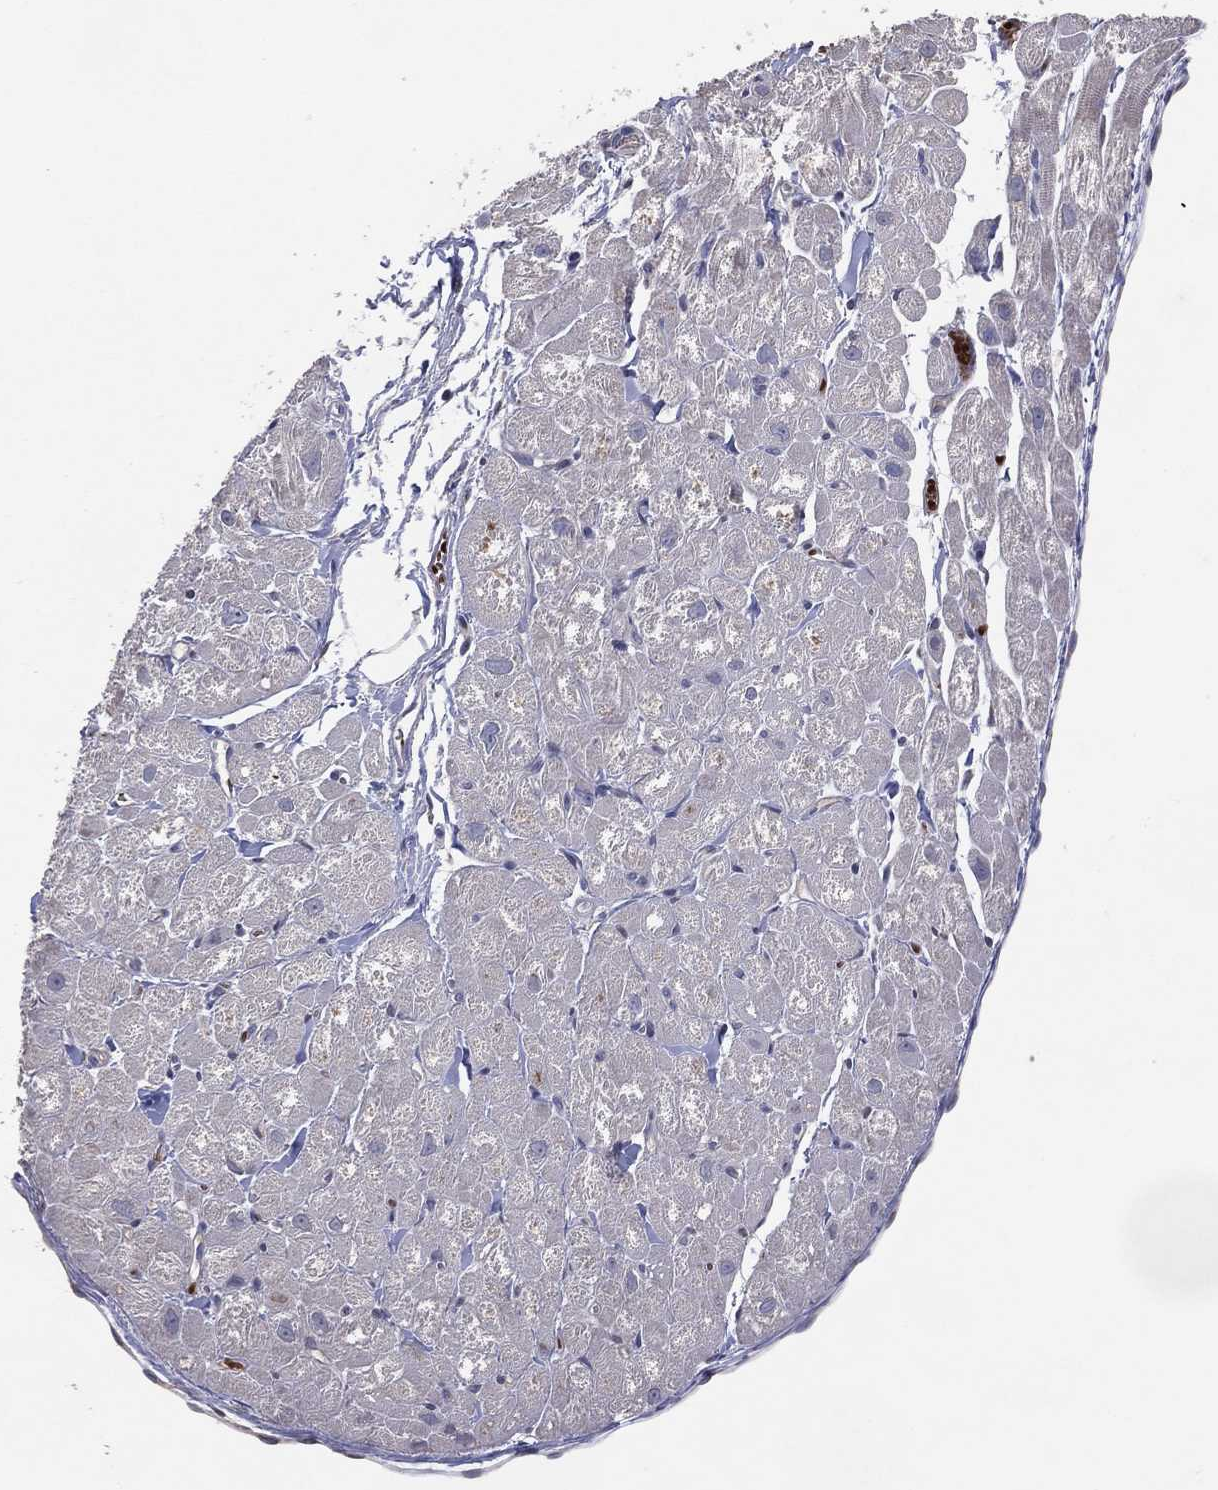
{"staining": {"intensity": "negative", "quantity": "none", "location": "none"}, "tissue": "heart muscle", "cell_type": "Cardiomyocytes", "image_type": "normal", "snomed": [{"axis": "morphology", "description": "Normal tissue, NOS"}, {"axis": "topography", "description": "Heart"}], "caption": "Unremarkable heart muscle was stained to show a protein in brown. There is no significant expression in cardiomyocytes.", "gene": "DNAH7", "patient": {"sex": "male", "age": 58}}